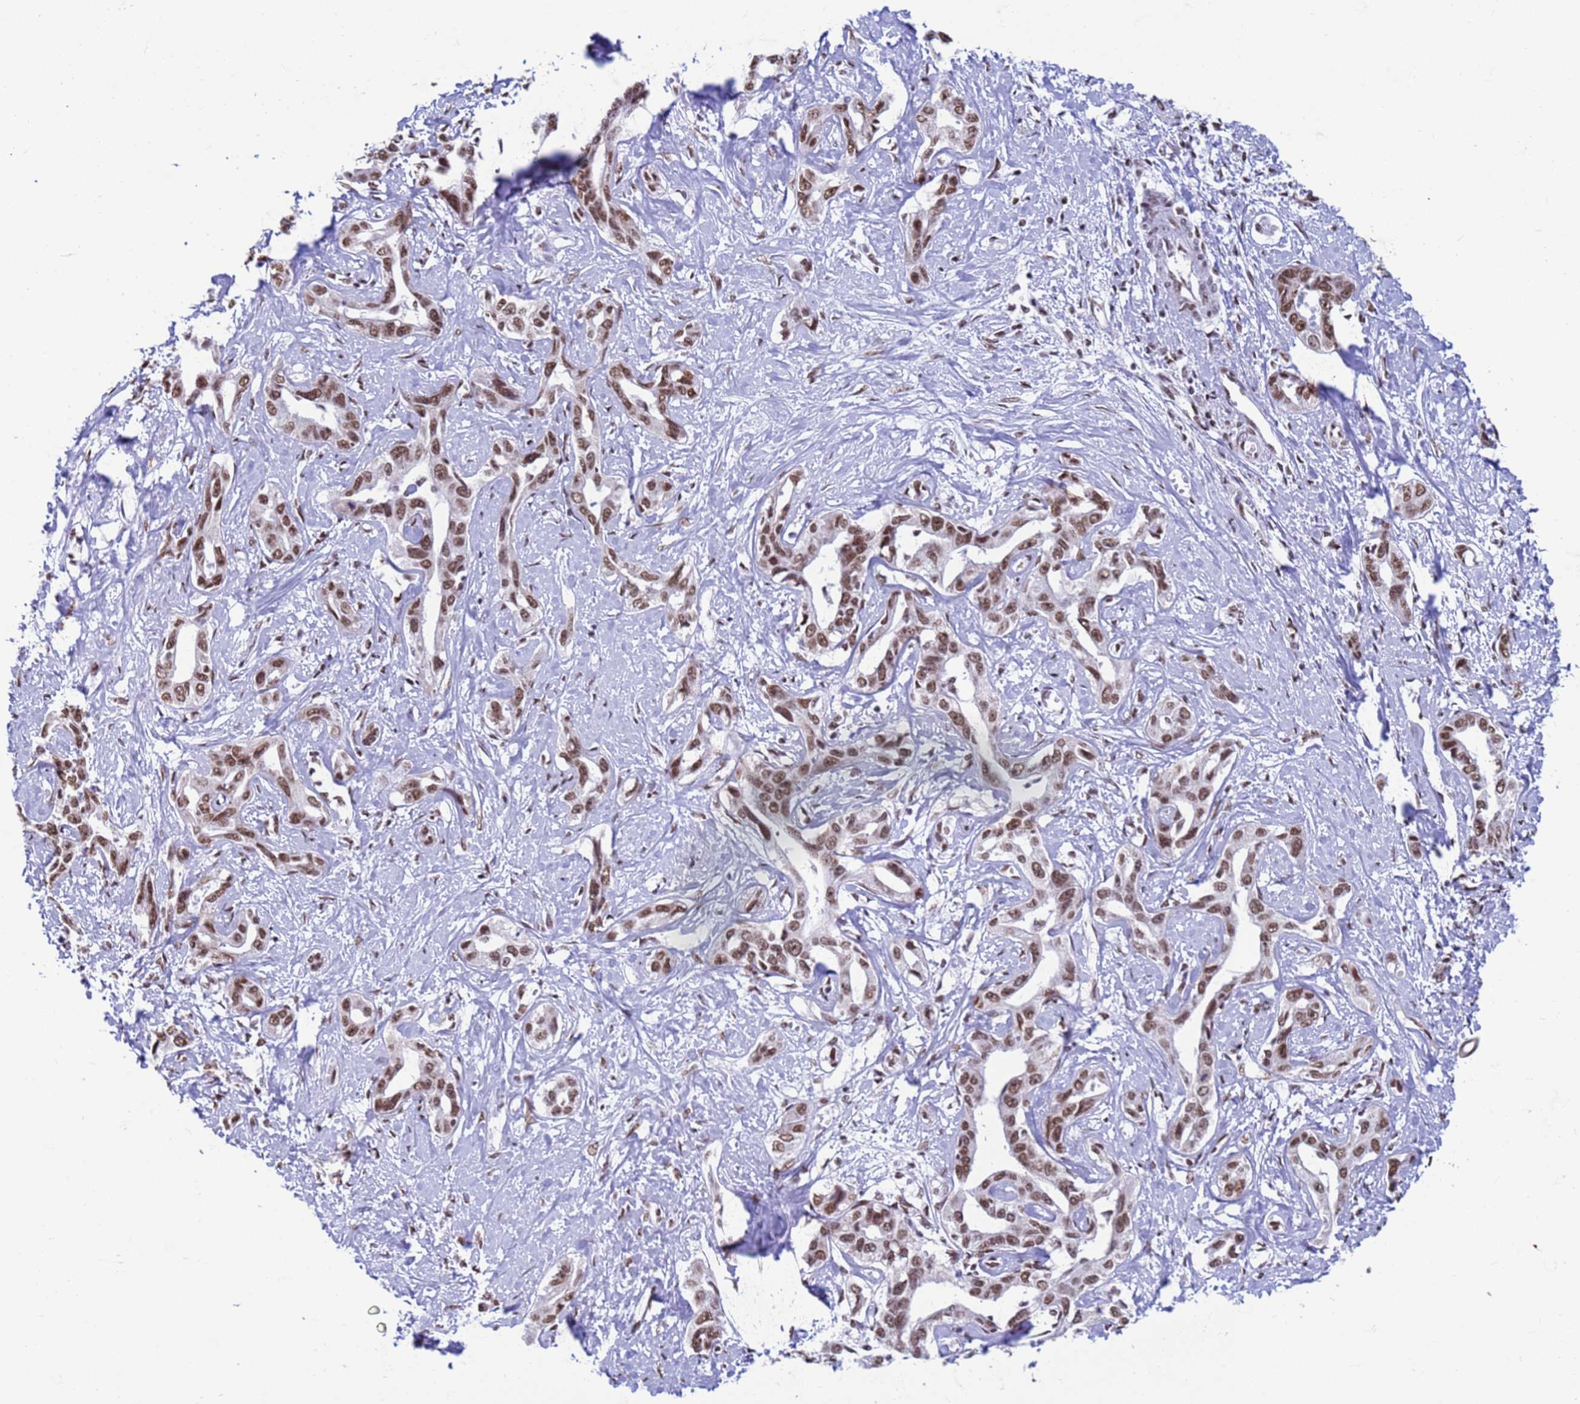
{"staining": {"intensity": "moderate", "quantity": ">75%", "location": "nuclear"}, "tissue": "liver cancer", "cell_type": "Tumor cells", "image_type": "cancer", "snomed": [{"axis": "morphology", "description": "Cholangiocarcinoma"}, {"axis": "topography", "description": "Liver"}], "caption": "IHC of liver cholangiocarcinoma displays medium levels of moderate nuclear staining in about >75% of tumor cells. (IHC, brightfield microscopy, high magnification).", "gene": "FAM170B", "patient": {"sex": "male", "age": 59}}